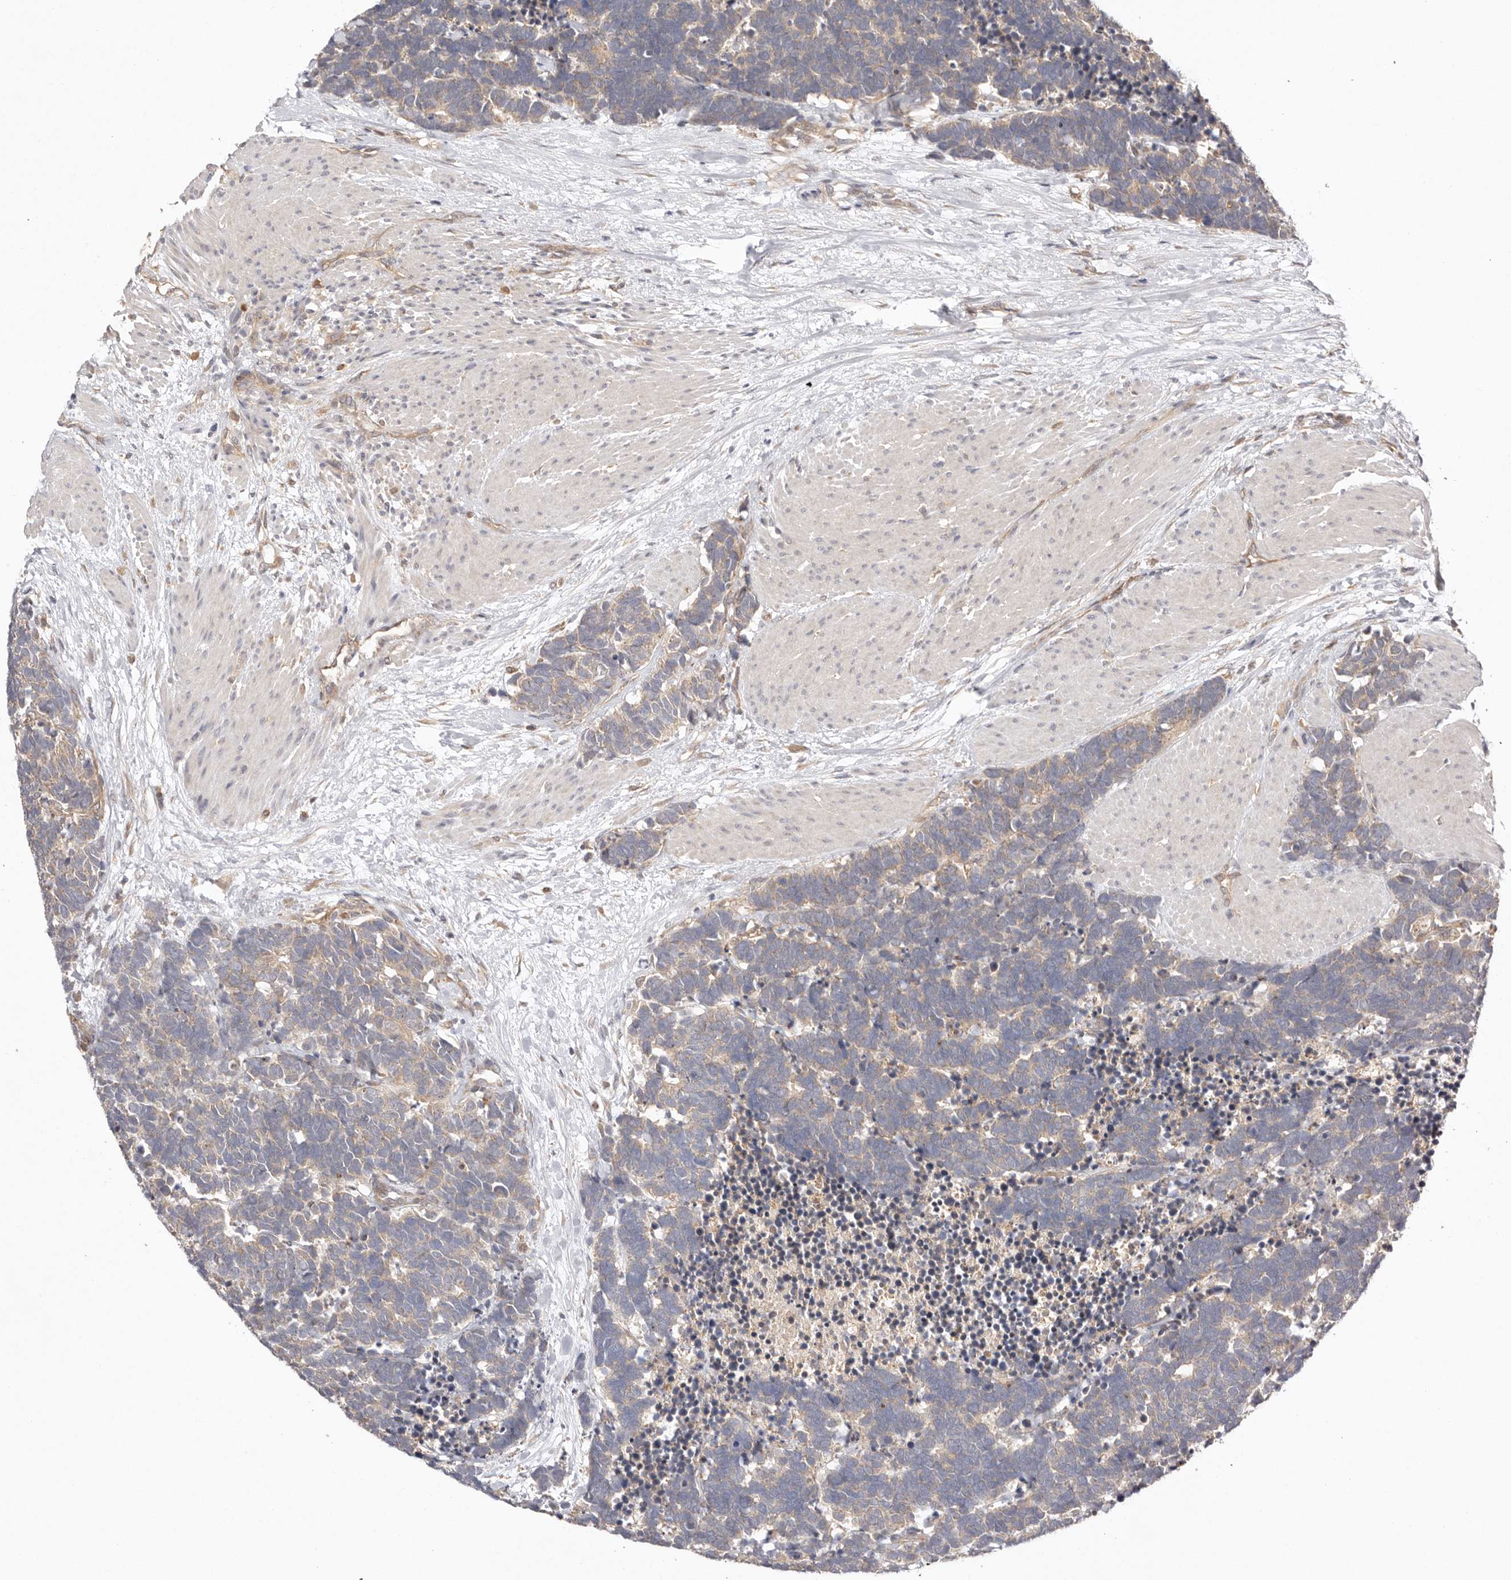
{"staining": {"intensity": "weak", "quantity": "<25%", "location": "cytoplasmic/membranous"}, "tissue": "carcinoid", "cell_type": "Tumor cells", "image_type": "cancer", "snomed": [{"axis": "morphology", "description": "Carcinoma, NOS"}, {"axis": "morphology", "description": "Carcinoid, malignant, NOS"}, {"axis": "topography", "description": "Urinary bladder"}], "caption": "Tumor cells are negative for brown protein staining in carcinoma.", "gene": "UBR2", "patient": {"sex": "male", "age": 57}}